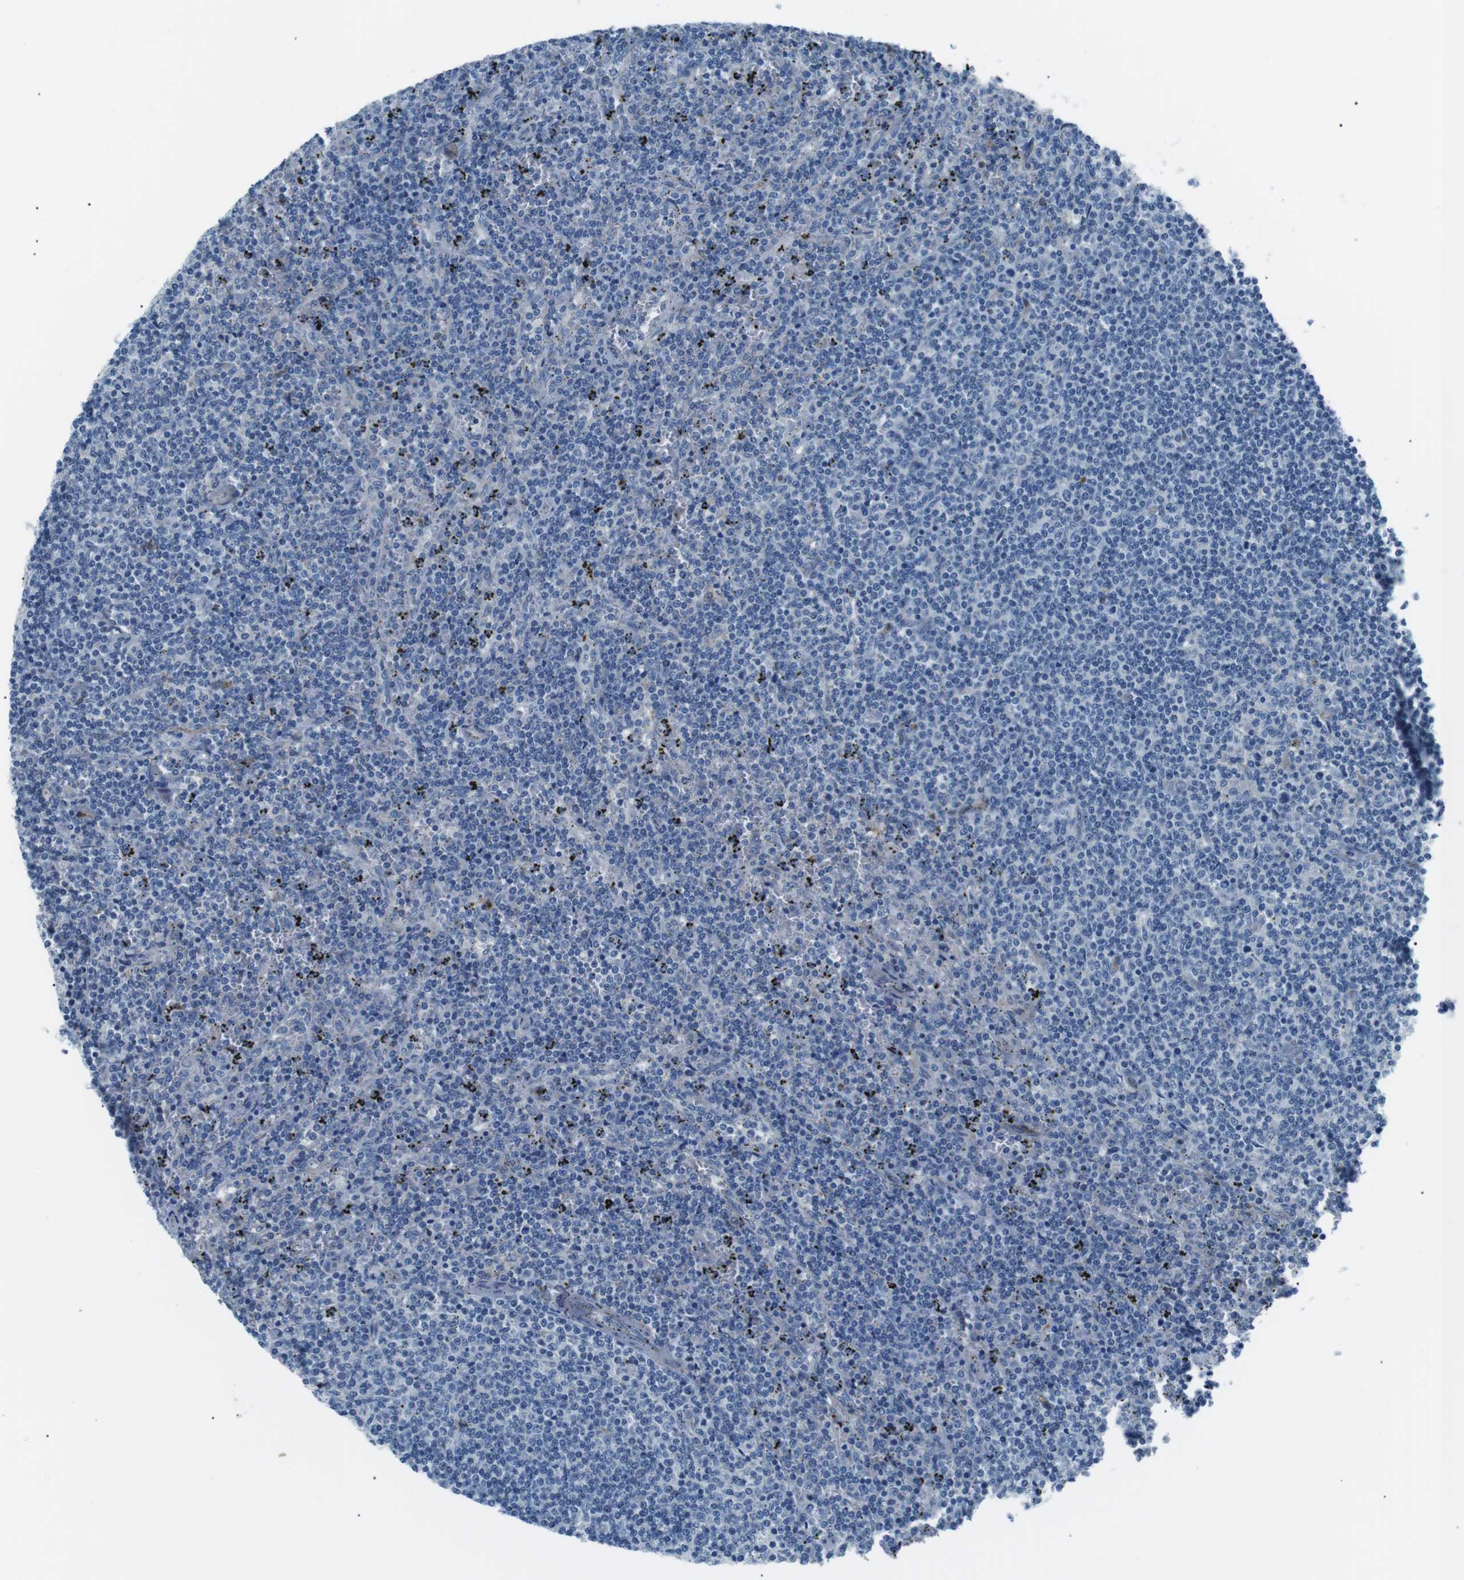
{"staining": {"intensity": "negative", "quantity": "none", "location": "none"}, "tissue": "lymphoma", "cell_type": "Tumor cells", "image_type": "cancer", "snomed": [{"axis": "morphology", "description": "Malignant lymphoma, non-Hodgkin's type, Low grade"}, {"axis": "topography", "description": "Spleen"}], "caption": "Tumor cells show no significant staining in malignant lymphoma, non-Hodgkin's type (low-grade).", "gene": "CSF2RA", "patient": {"sex": "female", "age": 50}}